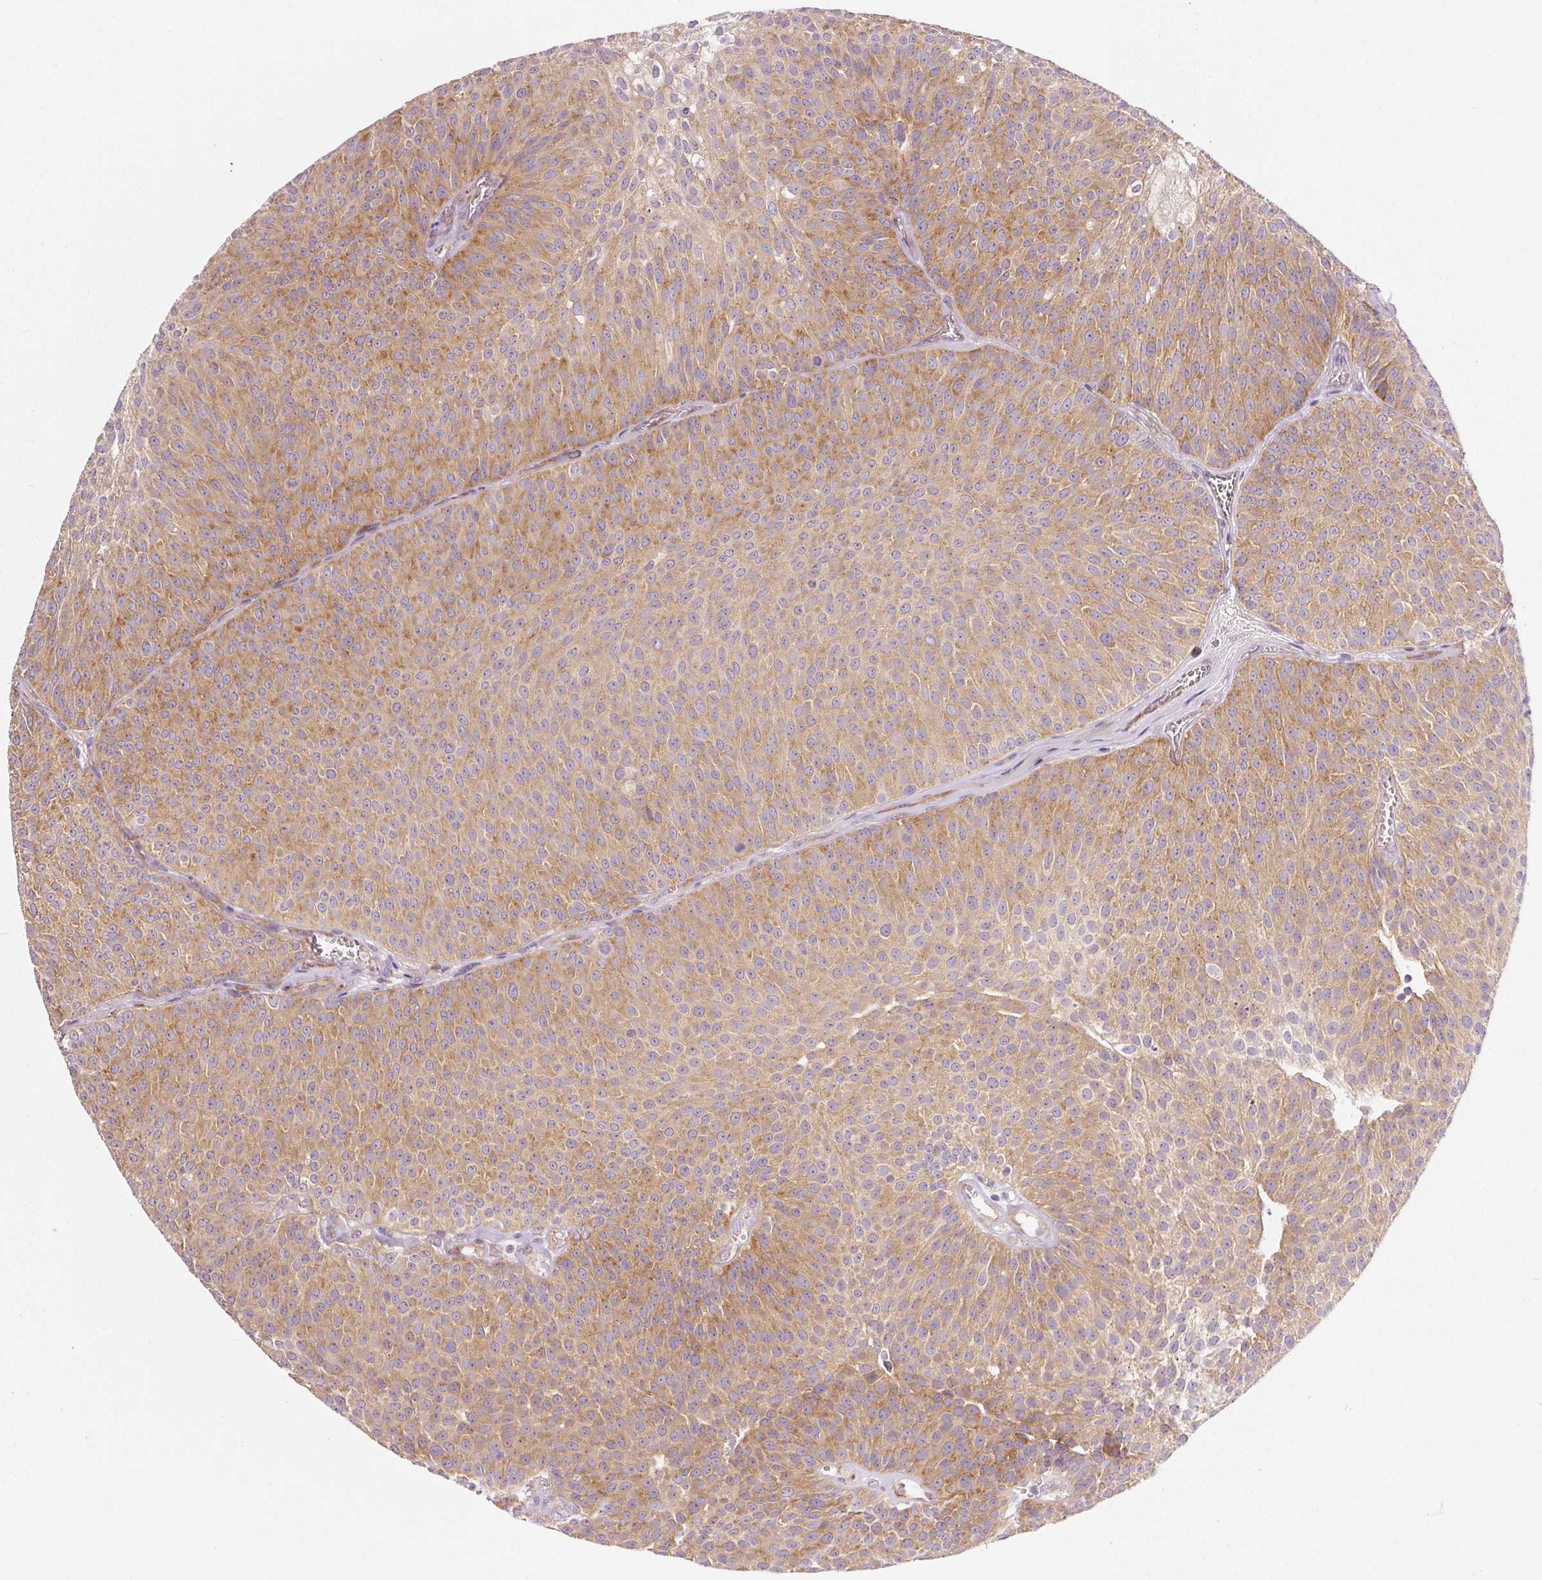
{"staining": {"intensity": "moderate", "quantity": ">75%", "location": "cytoplasmic/membranous"}, "tissue": "urothelial cancer", "cell_type": "Tumor cells", "image_type": "cancer", "snomed": [{"axis": "morphology", "description": "Urothelial carcinoma, Low grade"}, {"axis": "topography", "description": "Urinary bladder"}], "caption": "A brown stain labels moderate cytoplasmic/membranous positivity of a protein in low-grade urothelial carcinoma tumor cells.", "gene": "RPL10A", "patient": {"sex": "female", "age": 79}}